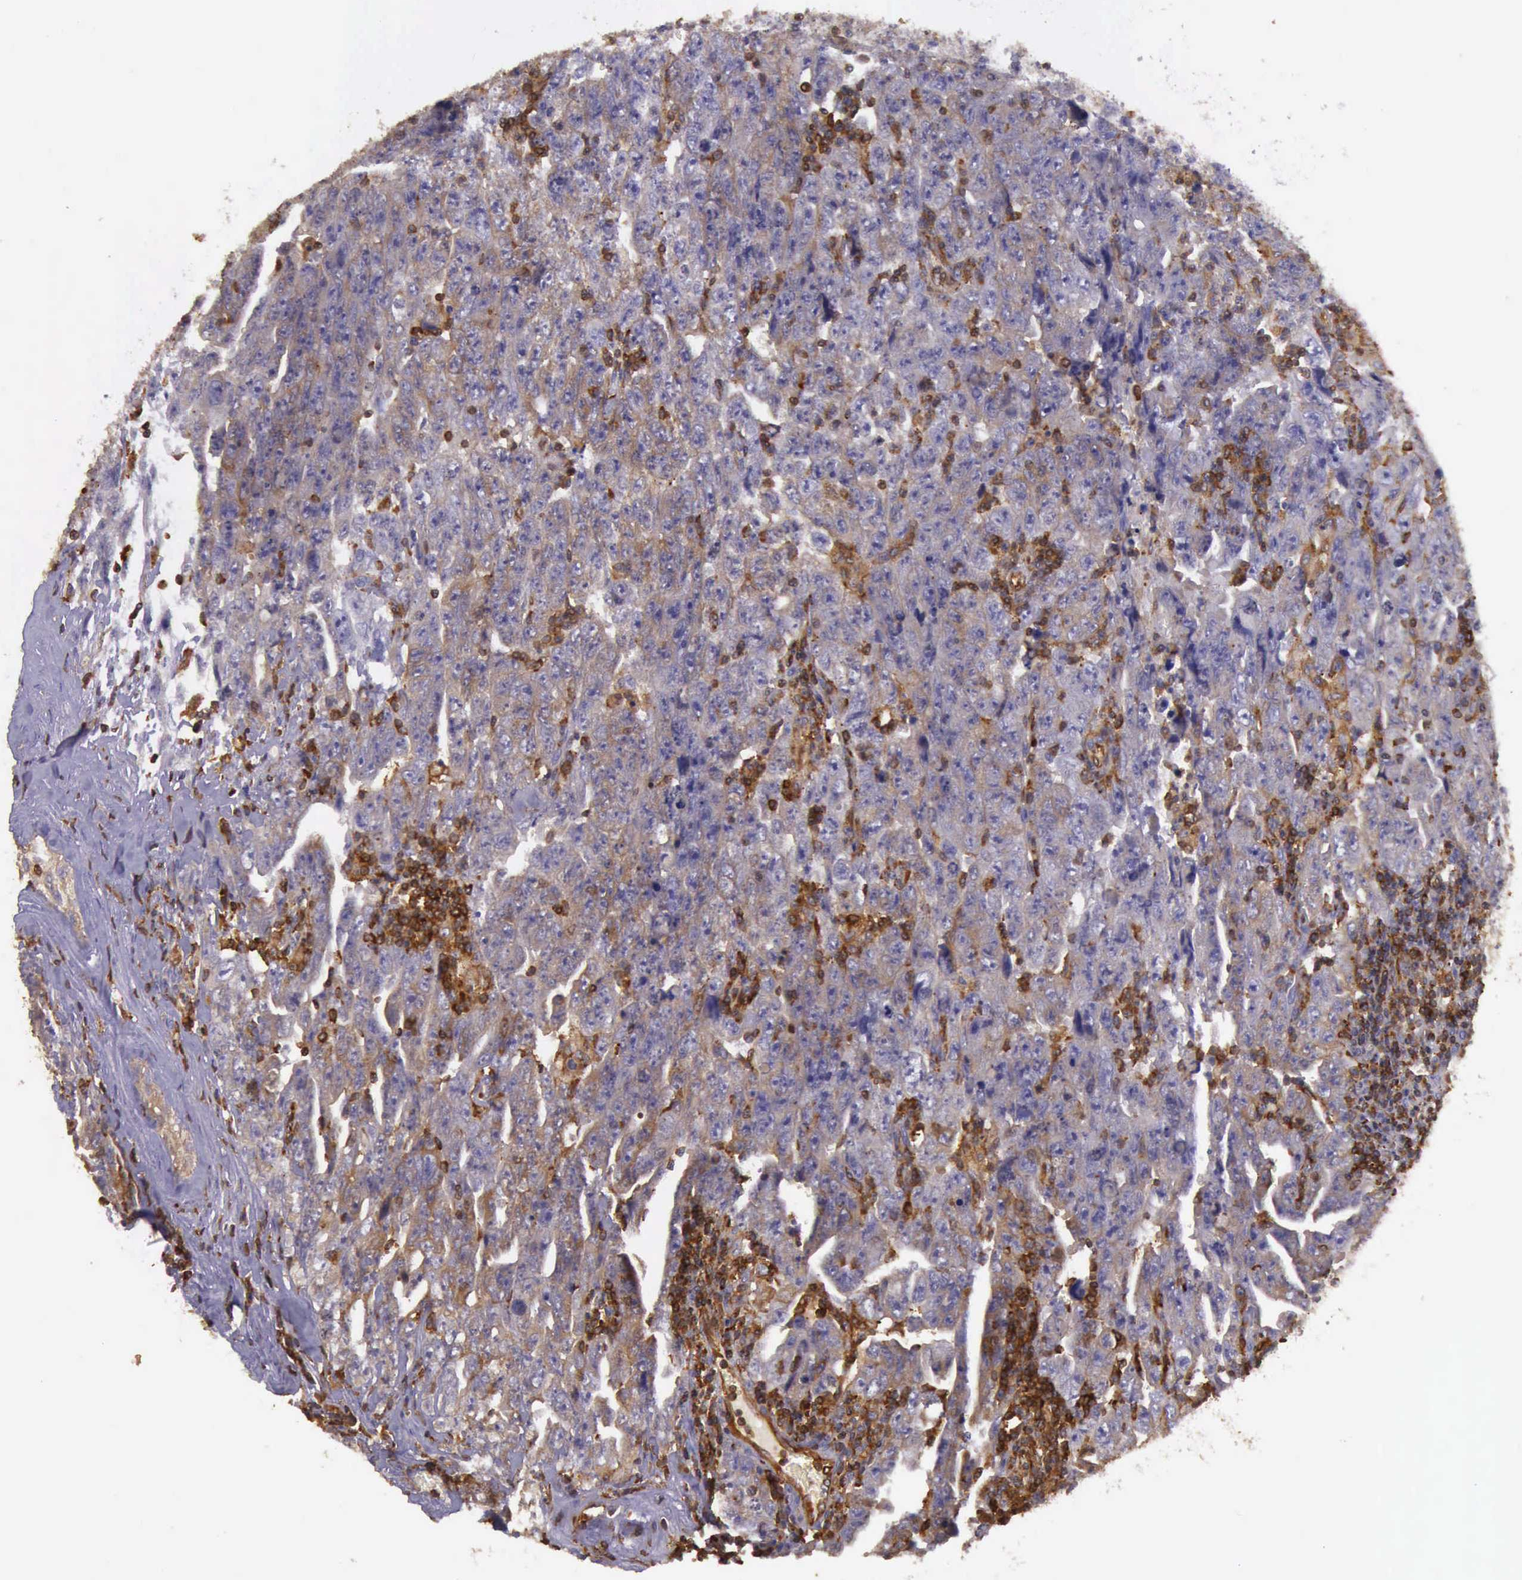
{"staining": {"intensity": "weak", "quantity": "<25%", "location": "cytoplasmic/membranous"}, "tissue": "testis cancer", "cell_type": "Tumor cells", "image_type": "cancer", "snomed": [{"axis": "morphology", "description": "Carcinoma, Embryonal, NOS"}, {"axis": "topography", "description": "Testis"}], "caption": "Histopathology image shows no protein staining in tumor cells of testis embryonal carcinoma tissue. Nuclei are stained in blue.", "gene": "ARHGAP4", "patient": {"sex": "male", "age": 28}}